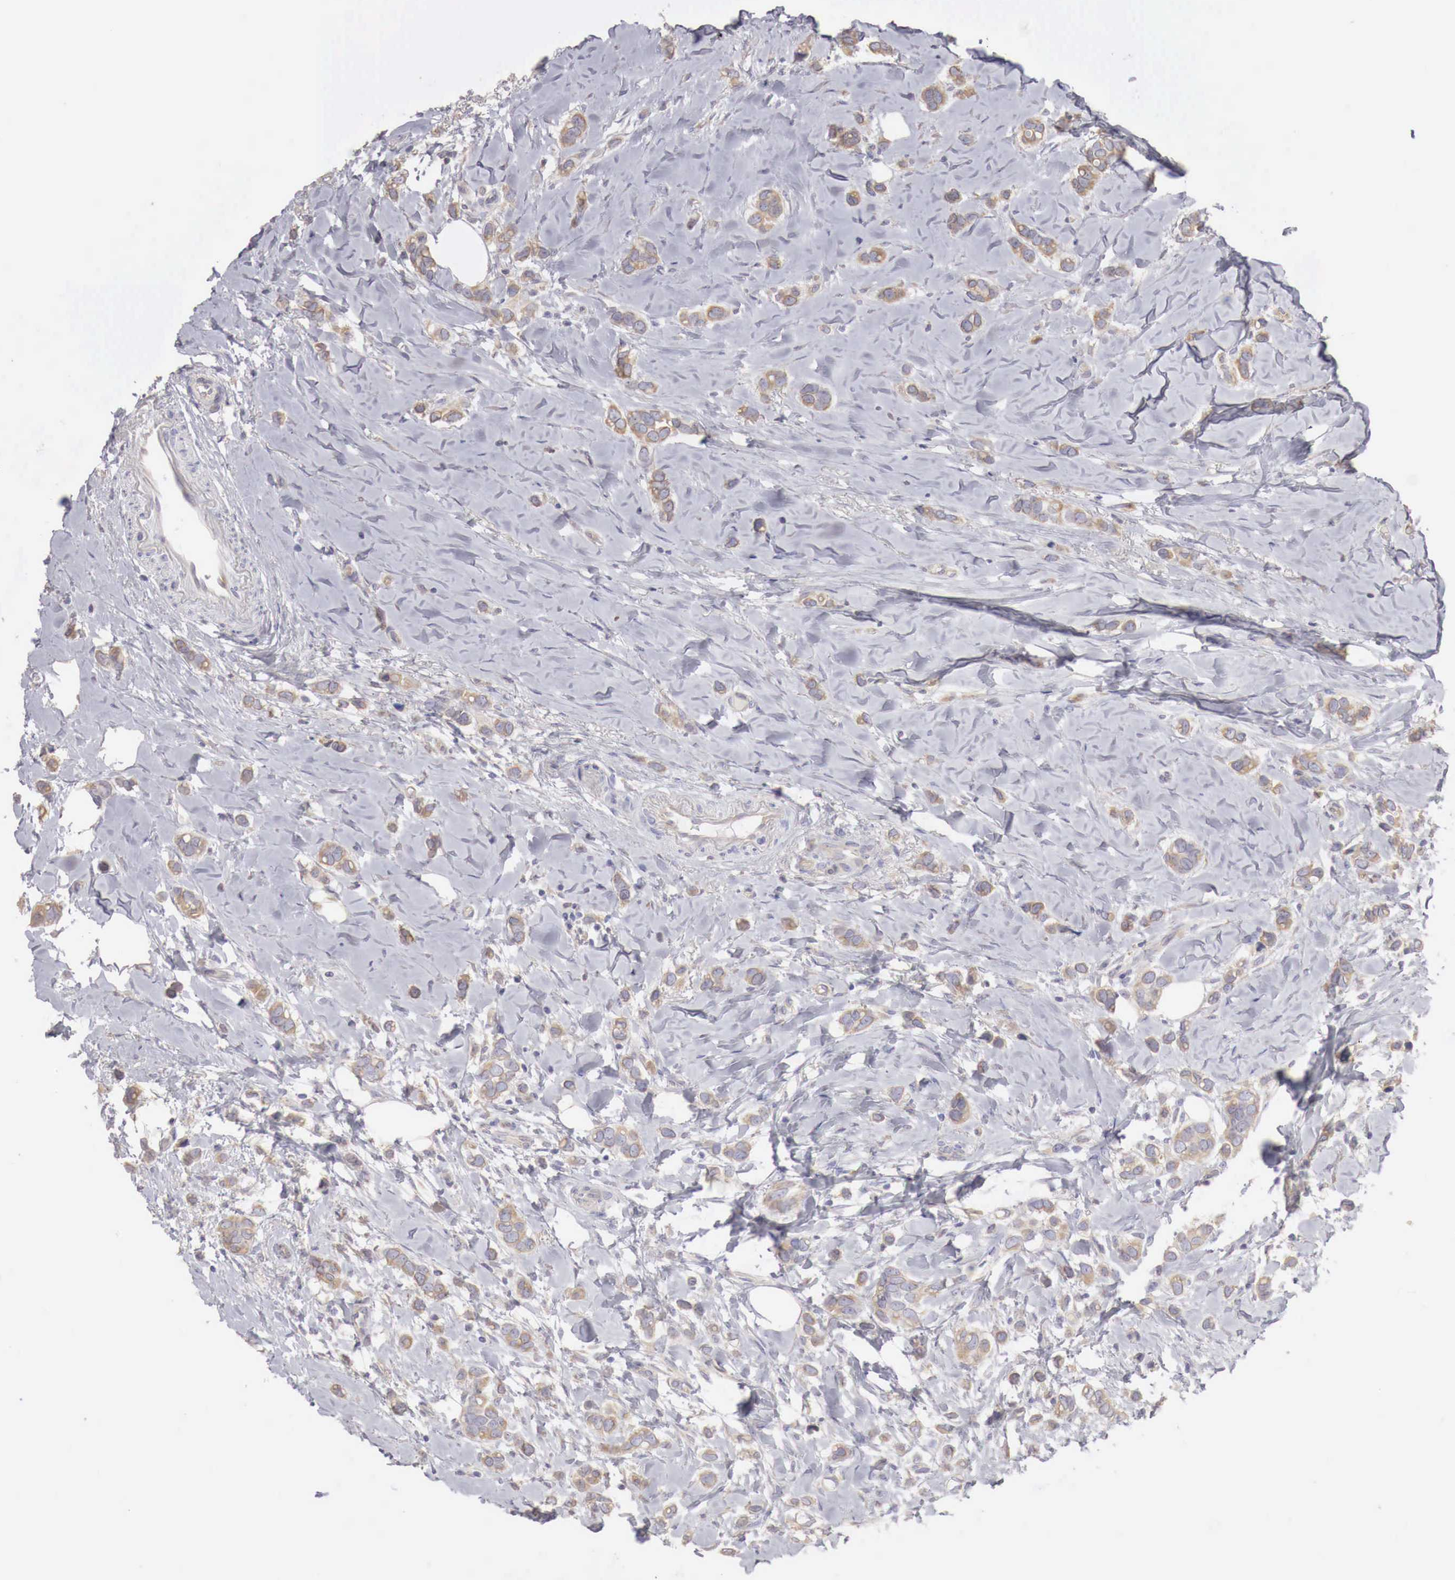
{"staining": {"intensity": "weak", "quantity": ">75%", "location": "cytoplasmic/membranous"}, "tissue": "breast cancer", "cell_type": "Tumor cells", "image_type": "cancer", "snomed": [{"axis": "morphology", "description": "Duct carcinoma"}, {"axis": "topography", "description": "Breast"}], "caption": "Infiltrating ductal carcinoma (breast) tissue displays weak cytoplasmic/membranous expression in approximately >75% of tumor cells", "gene": "NSDHL", "patient": {"sex": "female", "age": 72}}